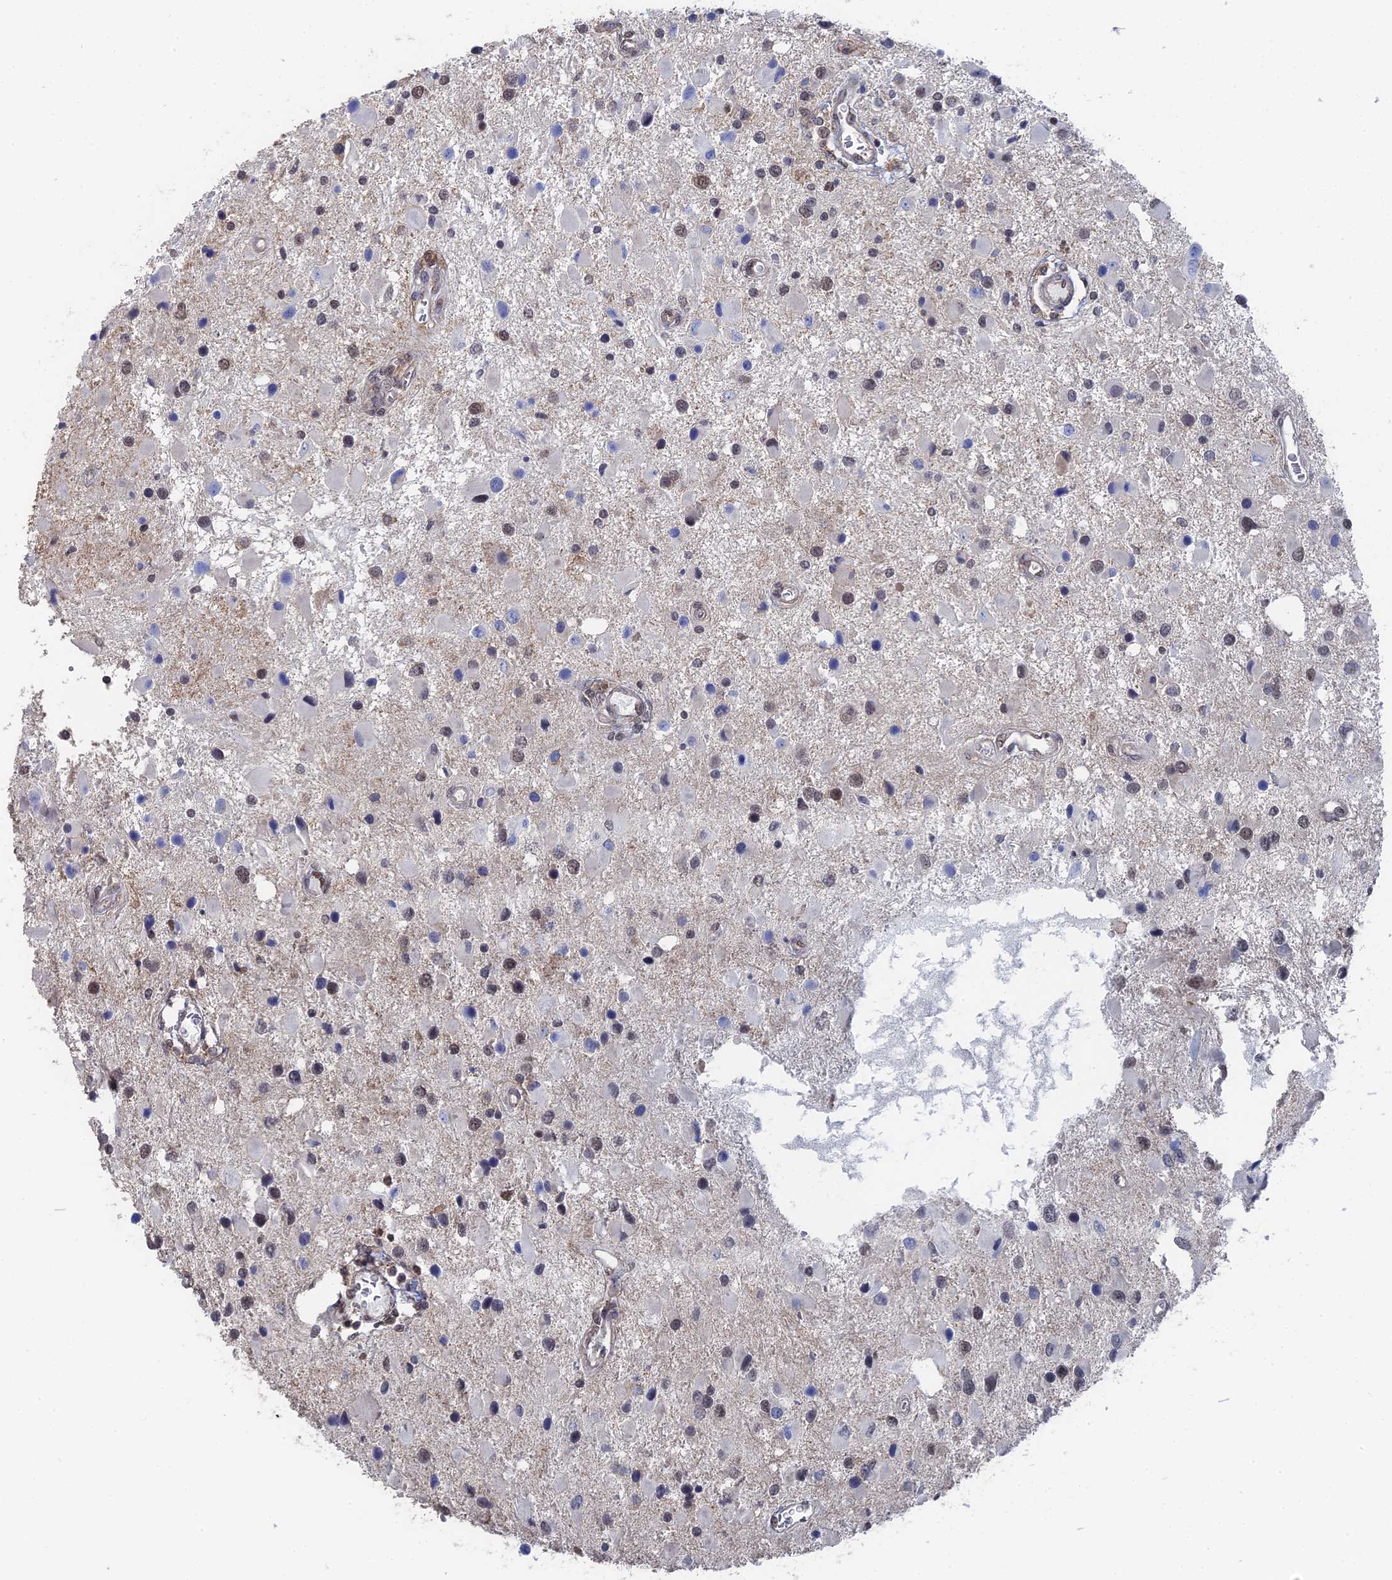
{"staining": {"intensity": "weak", "quantity": ">75%", "location": "nuclear"}, "tissue": "glioma", "cell_type": "Tumor cells", "image_type": "cancer", "snomed": [{"axis": "morphology", "description": "Glioma, malignant, High grade"}, {"axis": "topography", "description": "Brain"}], "caption": "A histopathology image of malignant glioma (high-grade) stained for a protein demonstrates weak nuclear brown staining in tumor cells.", "gene": "TSSC4", "patient": {"sex": "male", "age": 53}}